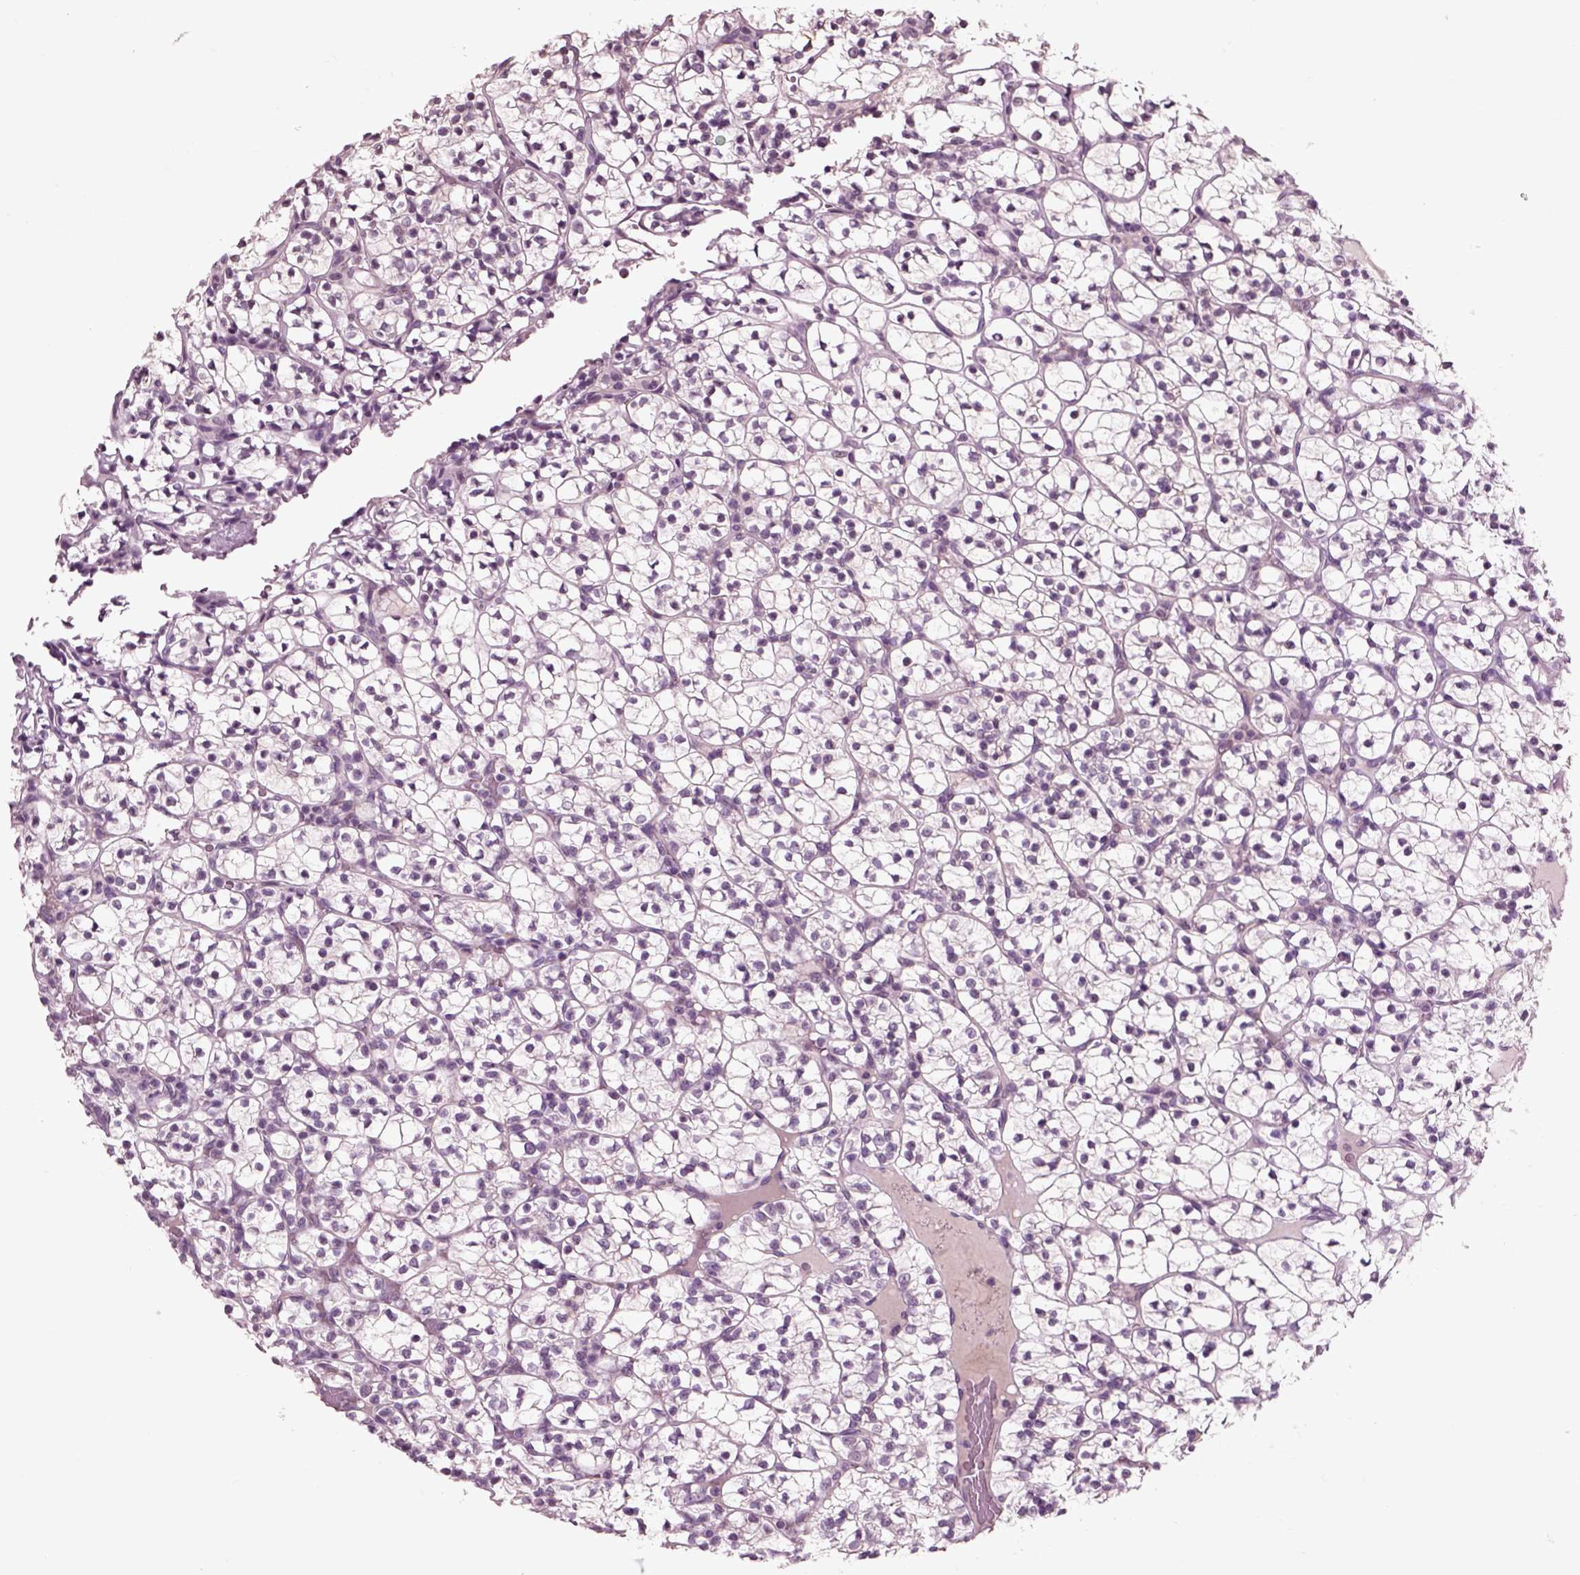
{"staining": {"intensity": "negative", "quantity": "none", "location": "none"}, "tissue": "renal cancer", "cell_type": "Tumor cells", "image_type": "cancer", "snomed": [{"axis": "morphology", "description": "Adenocarcinoma, NOS"}, {"axis": "topography", "description": "Kidney"}], "caption": "Tumor cells show no significant protein expression in renal adenocarcinoma.", "gene": "CHGB", "patient": {"sex": "female", "age": 89}}